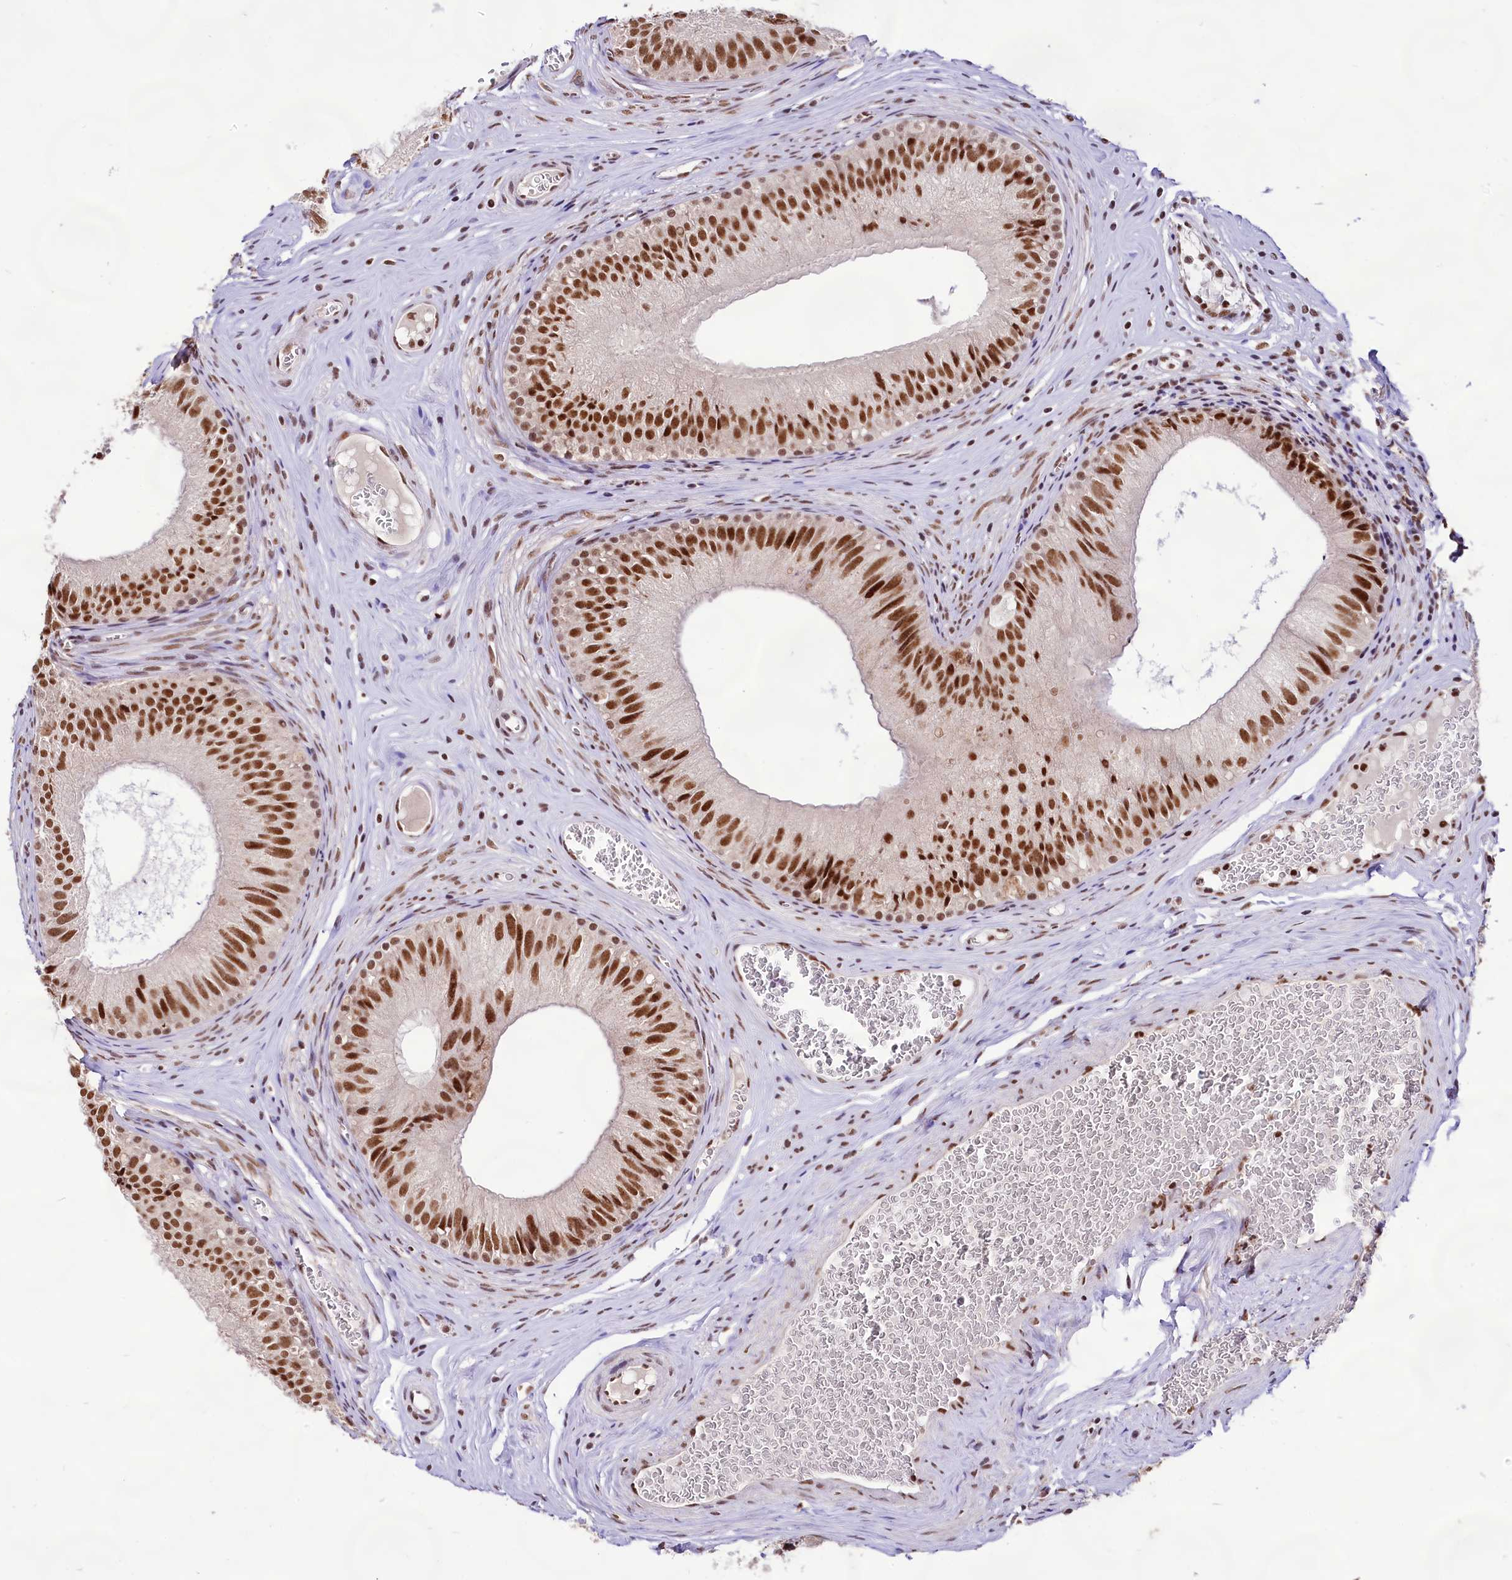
{"staining": {"intensity": "strong", "quantity": ">75%", "location": "nuclear"}, "tissue": "epididymis", "cell_type": "Glandular cells", "image_type": "normal", "snomed": [{"axis": "morphology", "description": "Normal tissue, NOS"}, {"axis": "topography", "description": "Epididymis"}], "caption": "An immunohistochemistry (IHC) image of benign tissue is shown. Protein staining in brown shows strong nuclear positivity in epididymis within glandular cells.", "gene": "HIRA", "patient": {"sex": "male", "age": 36}}